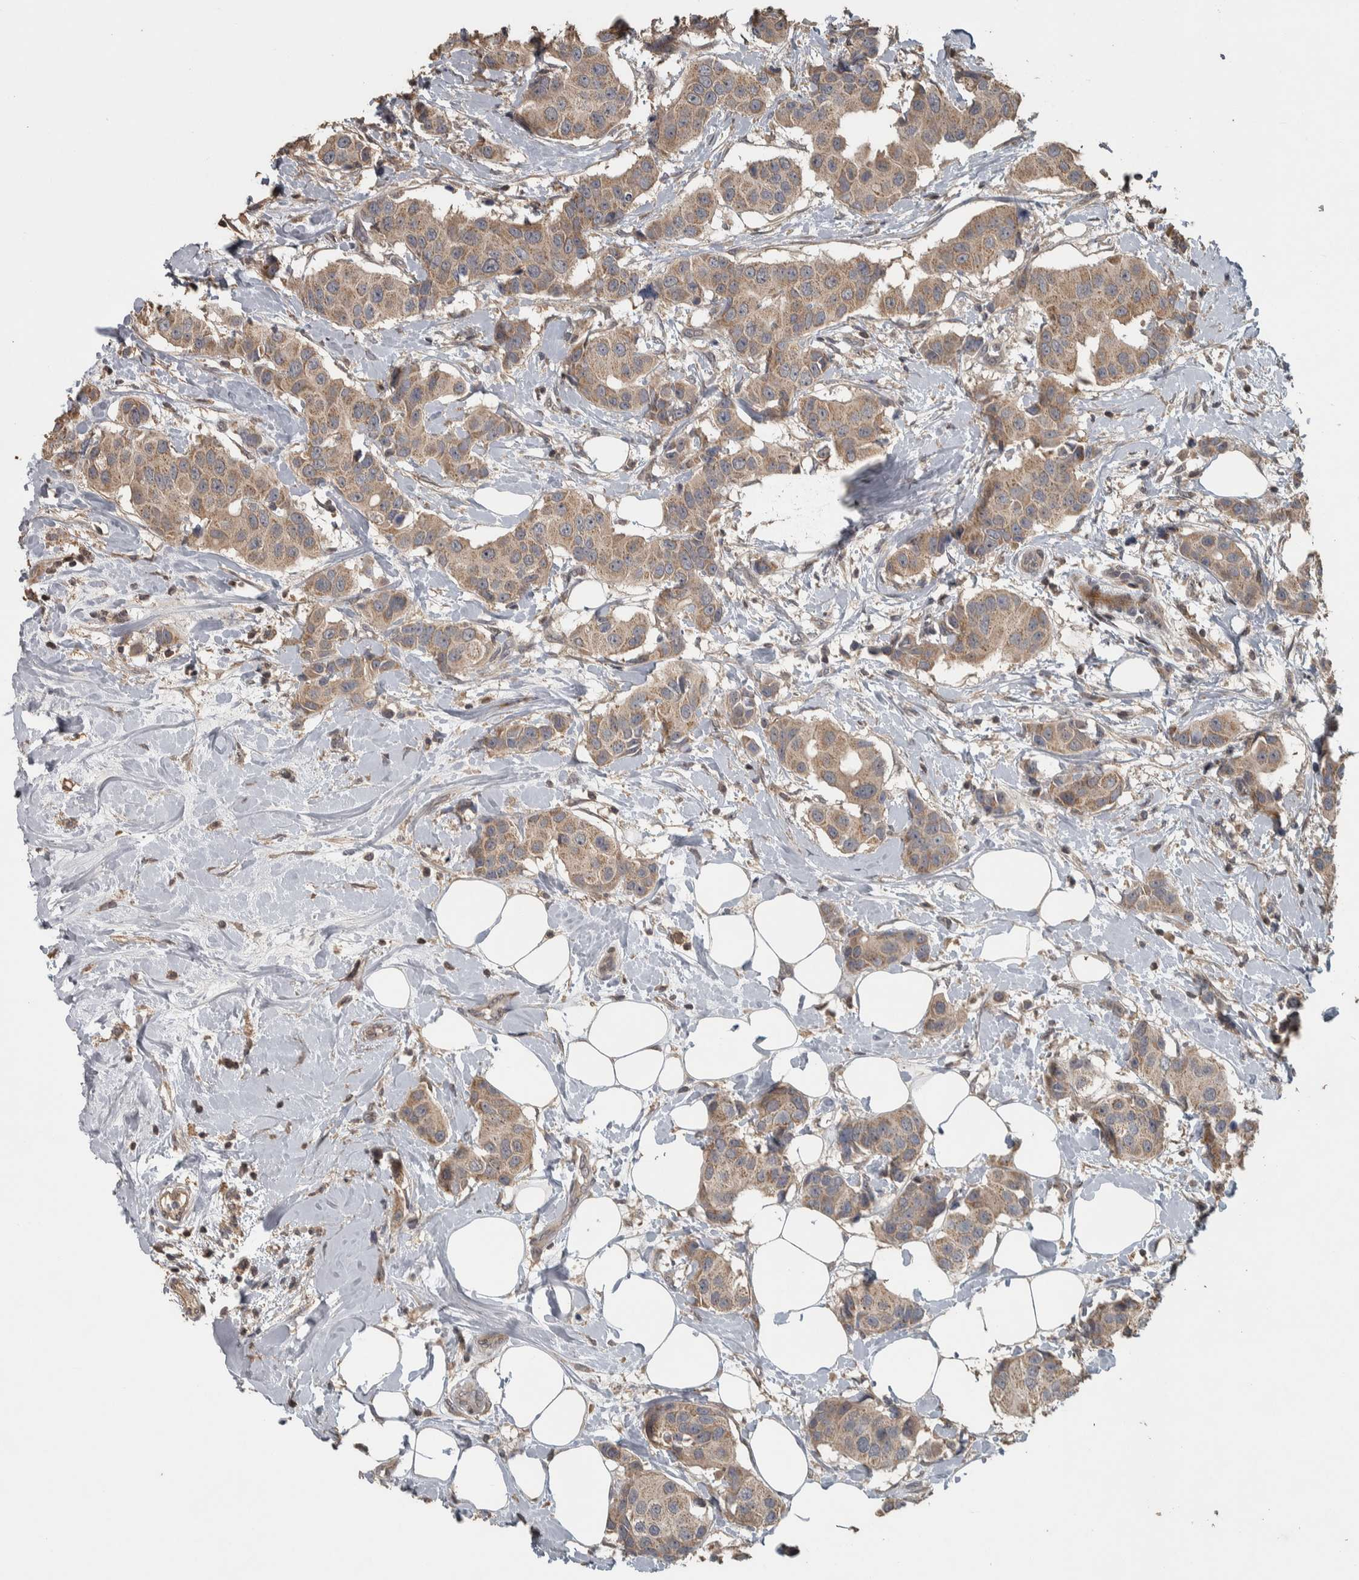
{"staining": {"intensity": "moderate", "quantity": ">75%", "location": "cytoplasmic/membranous"}, "tissue": "breast cancer", "cell_type": "Tumor cells", "image_type": "cancer", "snomed": [{"axis": "morphology", "description": "Normal tissue, NOS"}, {"axis": "morphology", "description": "Duct carcinoma"}, {"axis": "topography", "description": "Breast"}], "caption": "Tumor cells show medium levels of moderate cytoplasmic/membranous positivity in approximately >75% of cells in breast intraductal carcinoma.", "gene": "ERAL1", "patient": {"sex": "female", "age": 39}}